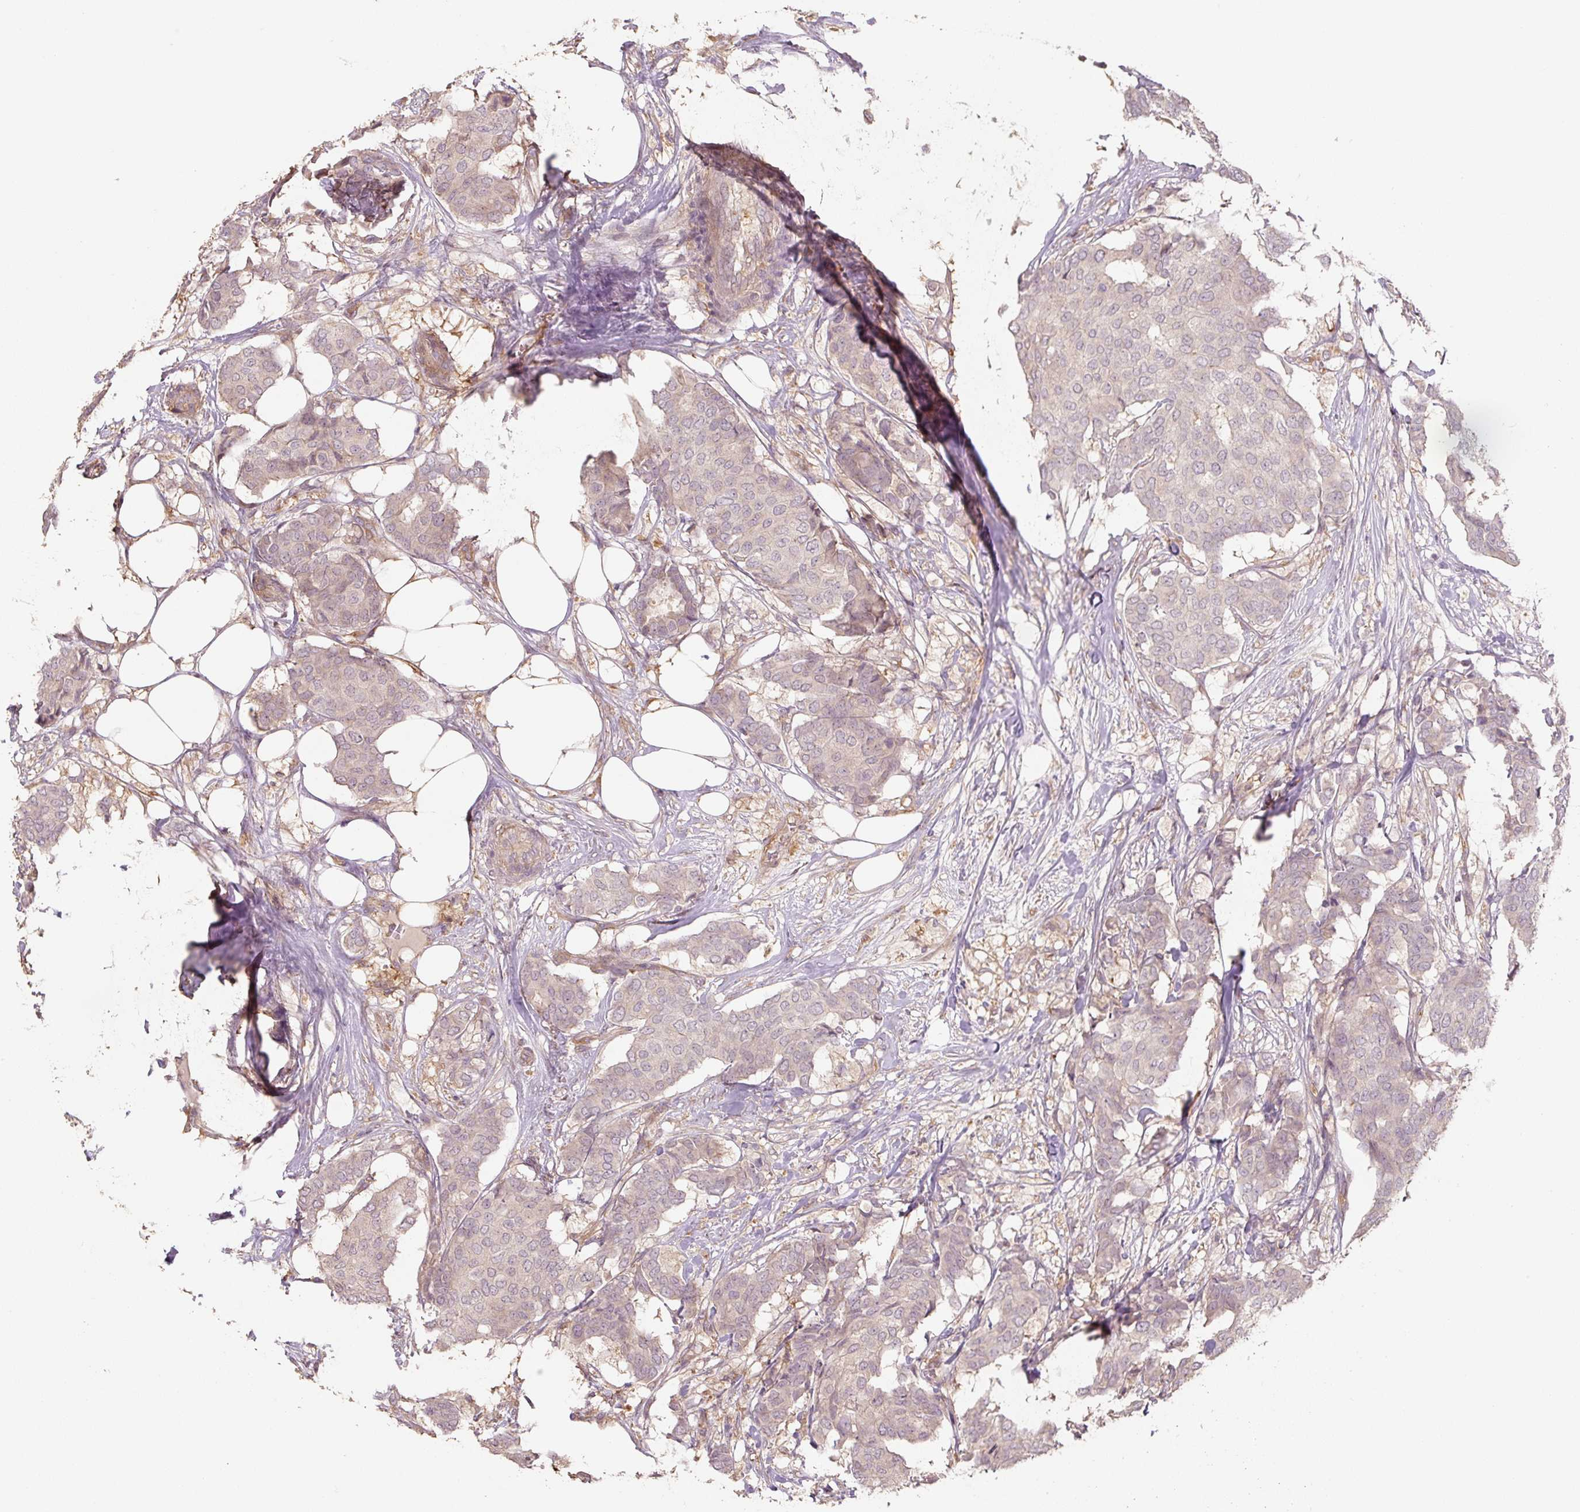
{"staining": {"intensity": "negative", "quantity": "none", "location": "none"}, "tissue": "breast cancer", "cell_type": "Tumor cells", "image_type": "cancer", "snomed": [{"axis": "morphology", "description": "Duct carcinoma"}, {"axis": "topography", "description": "Breast"}], "caption": "Tumor cells show no significant protein expression in breast infiltrating ductal carcinoma.", "gene": "C2orf73", "patient": {"sex": "female", "age": 75}}